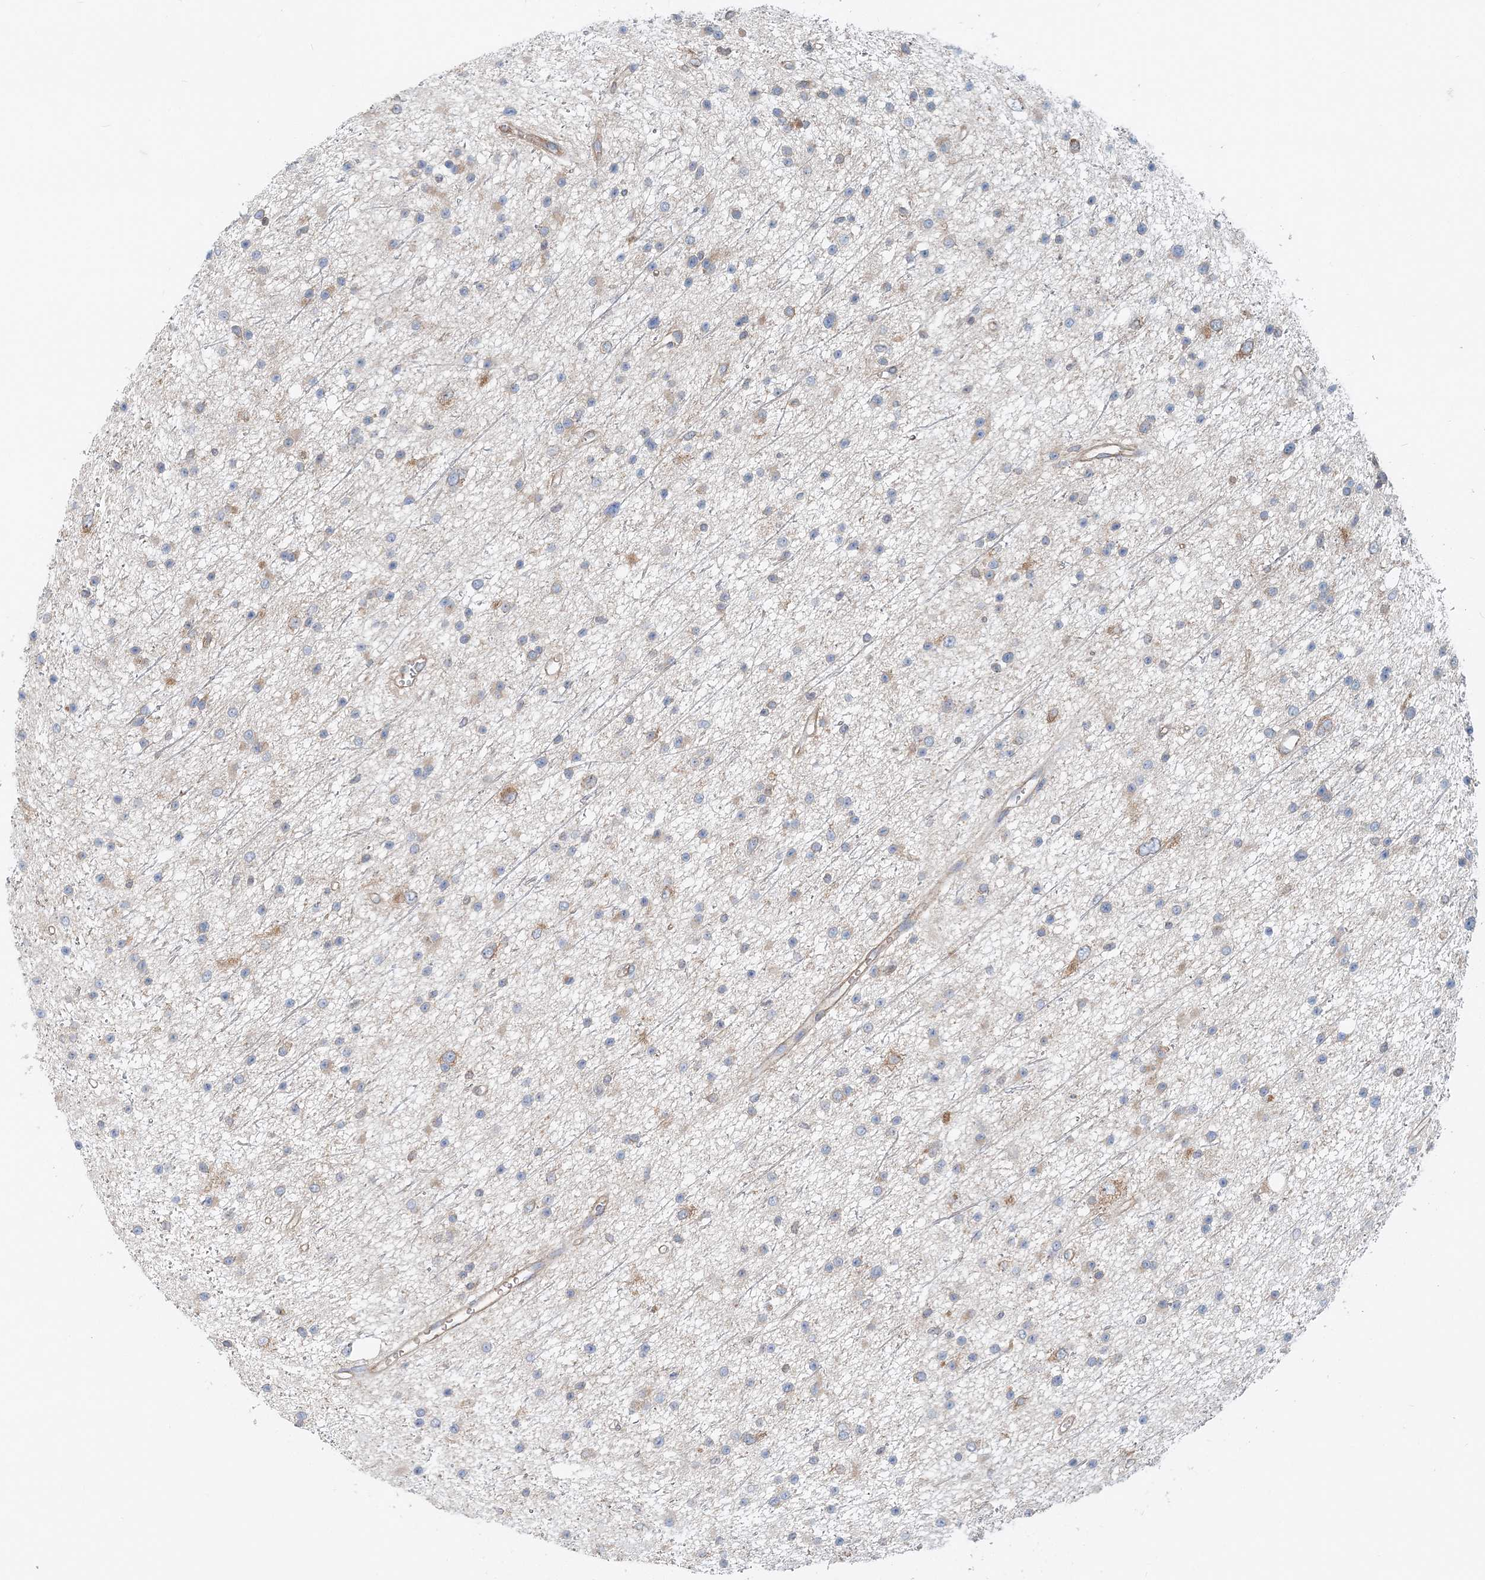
{"staining": {"intensity": "moderate", "quantity": "<25%", "location": "cytoplasmic/membranous"}, "tissue": "glioma", "cell_type": "Tumor cells", "image_type": "cancer", "snomed": [{"axis": "morphology", "description": "Glioma, malignant, Low grade"}, {"axis": "topography", "description": "Cerebral cortex"}], "caption": "This micrograph exhibits glioma stained with IHC to label a protein in brown. The cytoplasmic/membranous of tumor cells show moderate positivity for the protein. Nuclei are counter-stained blue.", "gene": "MOB4", "patient": {"sex": "female", "age": 39}}